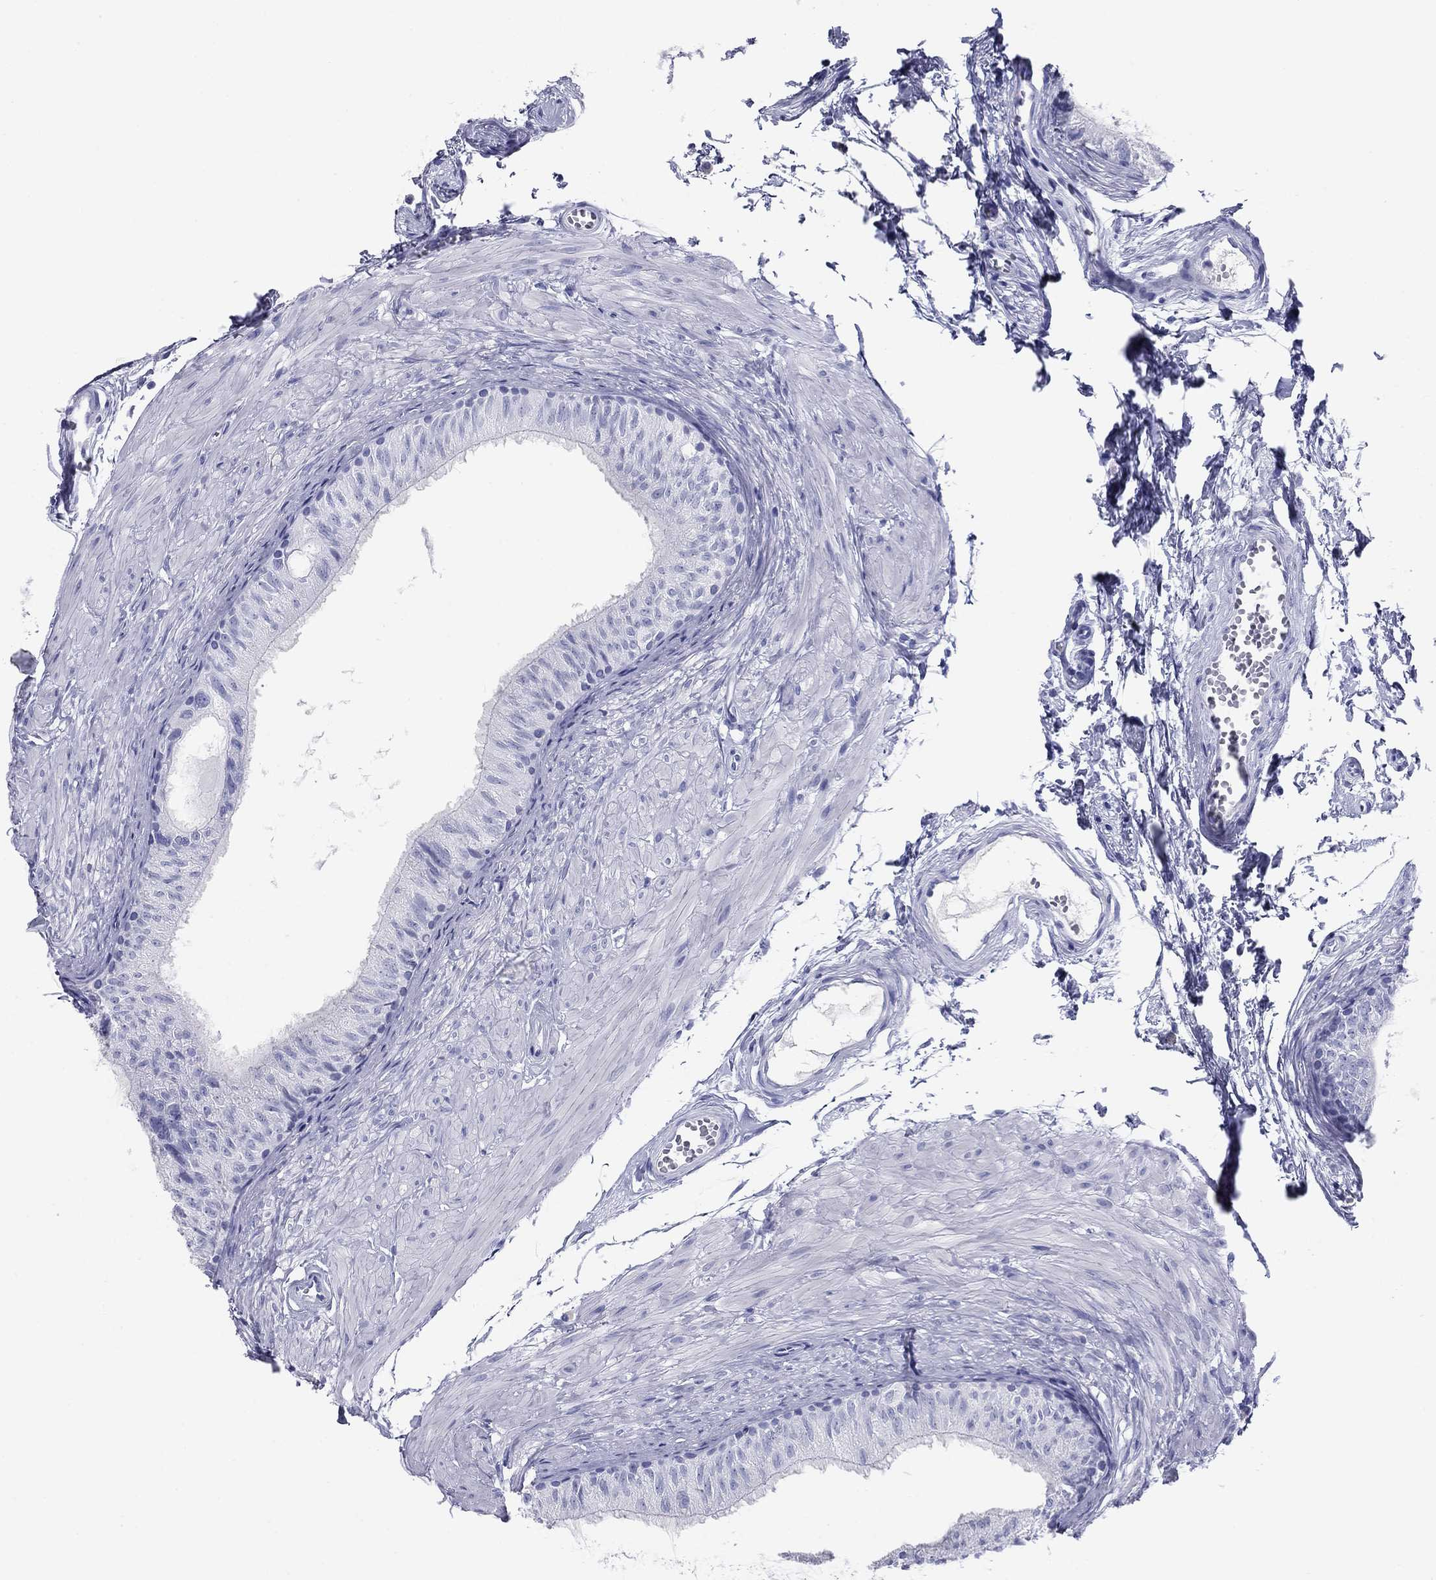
{"staining": {"intensity": "negative", "quantity": "none", "location": "none"}, "tissue": "epididymis", "cell_type": "Glandular cells", "image_type": "normal", "snomed": [{"axis": "morphology", "description": "Normal tissue, NOS"}, {"axis": "topography", "description": "Epididymis"}], "caption": "A photomicrograph of human epididymis is negative for staining in glandular cells. (DAB IHC visualized using brightfield microscopy, high magnification).", "gene": "NPPA", "patient": {"sex": "male", "age": 22}}